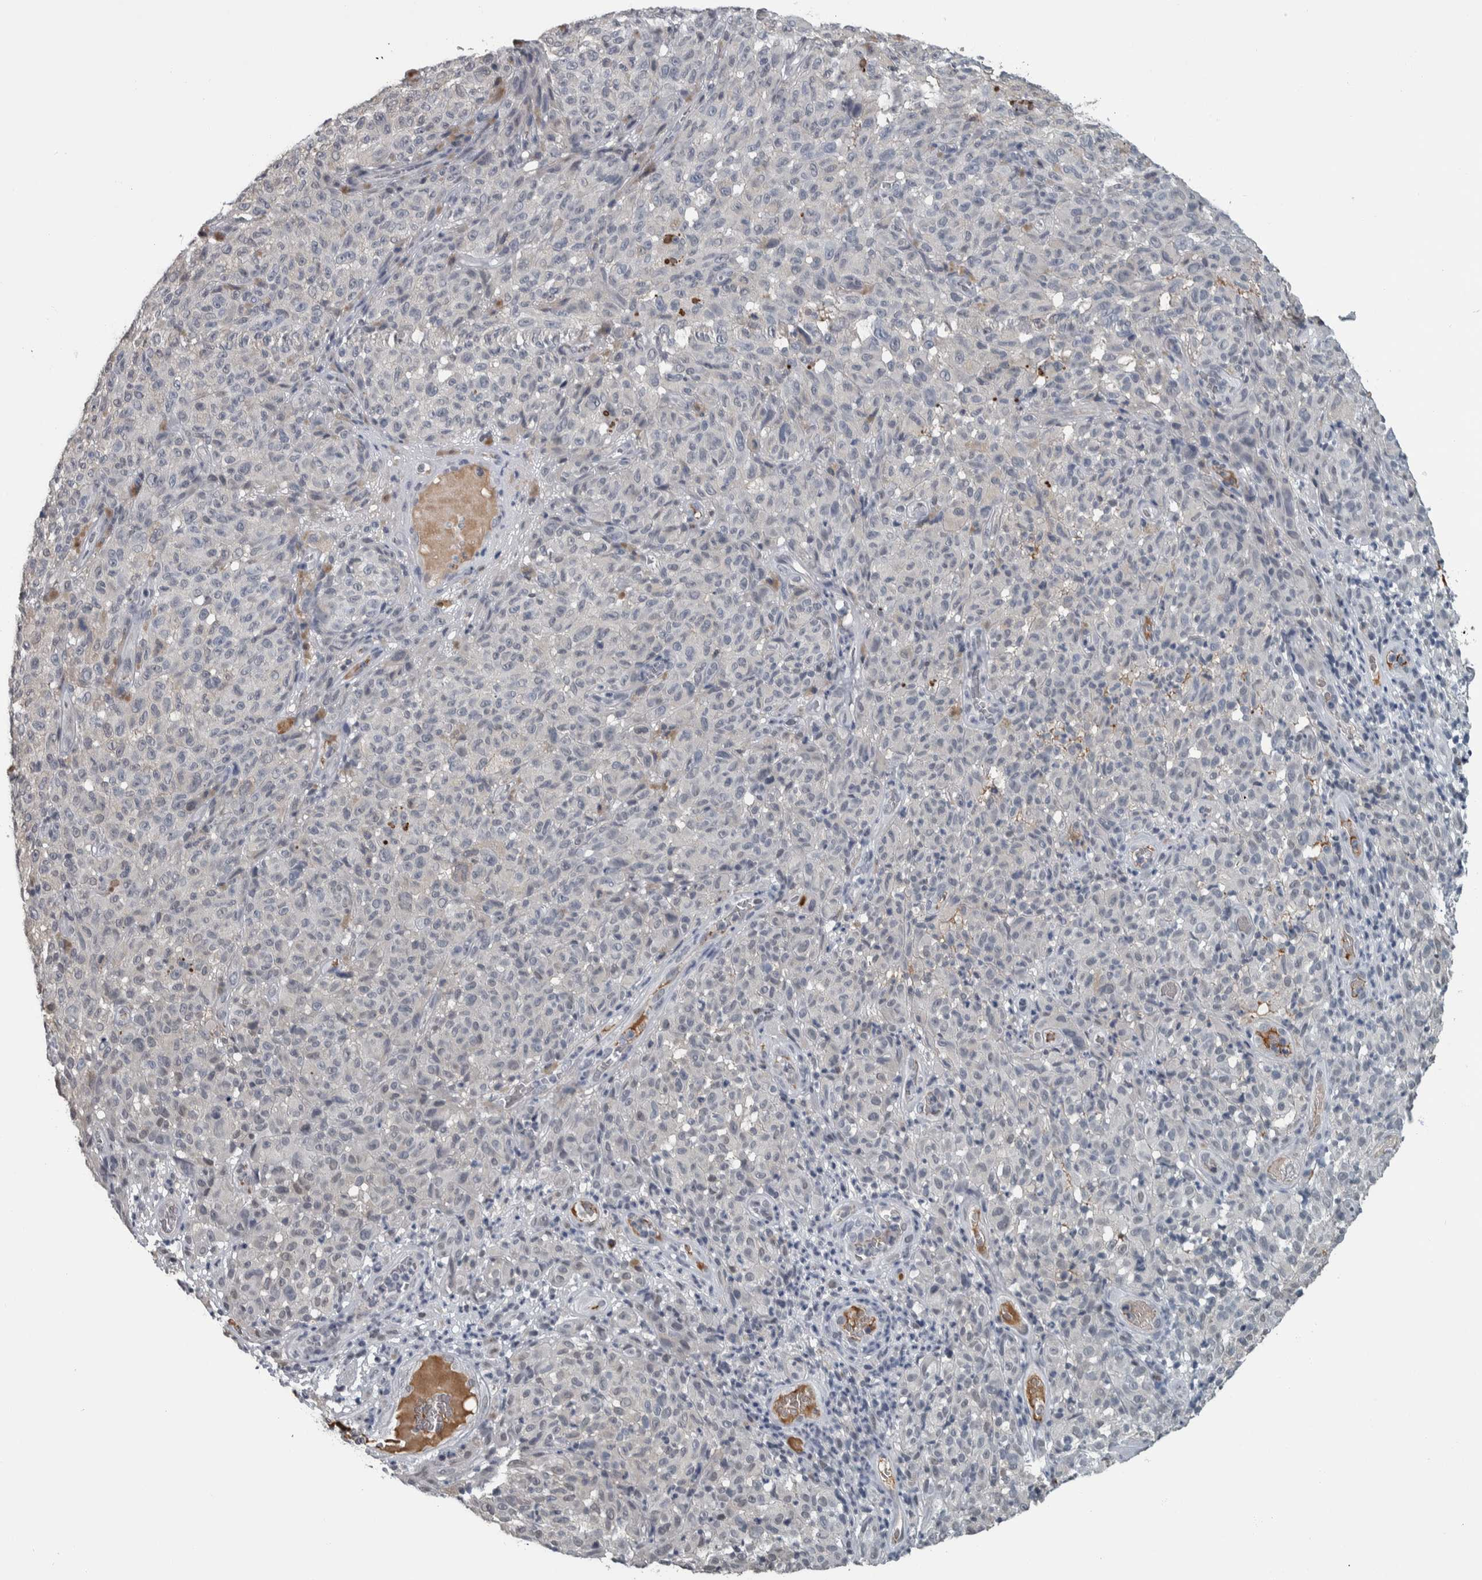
{"staining": {"intensity": "negative", "quantity": "none", "location": "none"}, "tissue": "melanoma", "cell_type": "Tumor cells", "image_type": "cancer", "snomed": [{"axis": "morphology", "description": "Malignant melanoma, NOS"}, {"axis": "topography", "description": "Skin"}], "caption": "Tumor cells show no significant expression in melanoma.", "gene": "CAVIN4", "patient": {"sex": "female", "age": 82}}